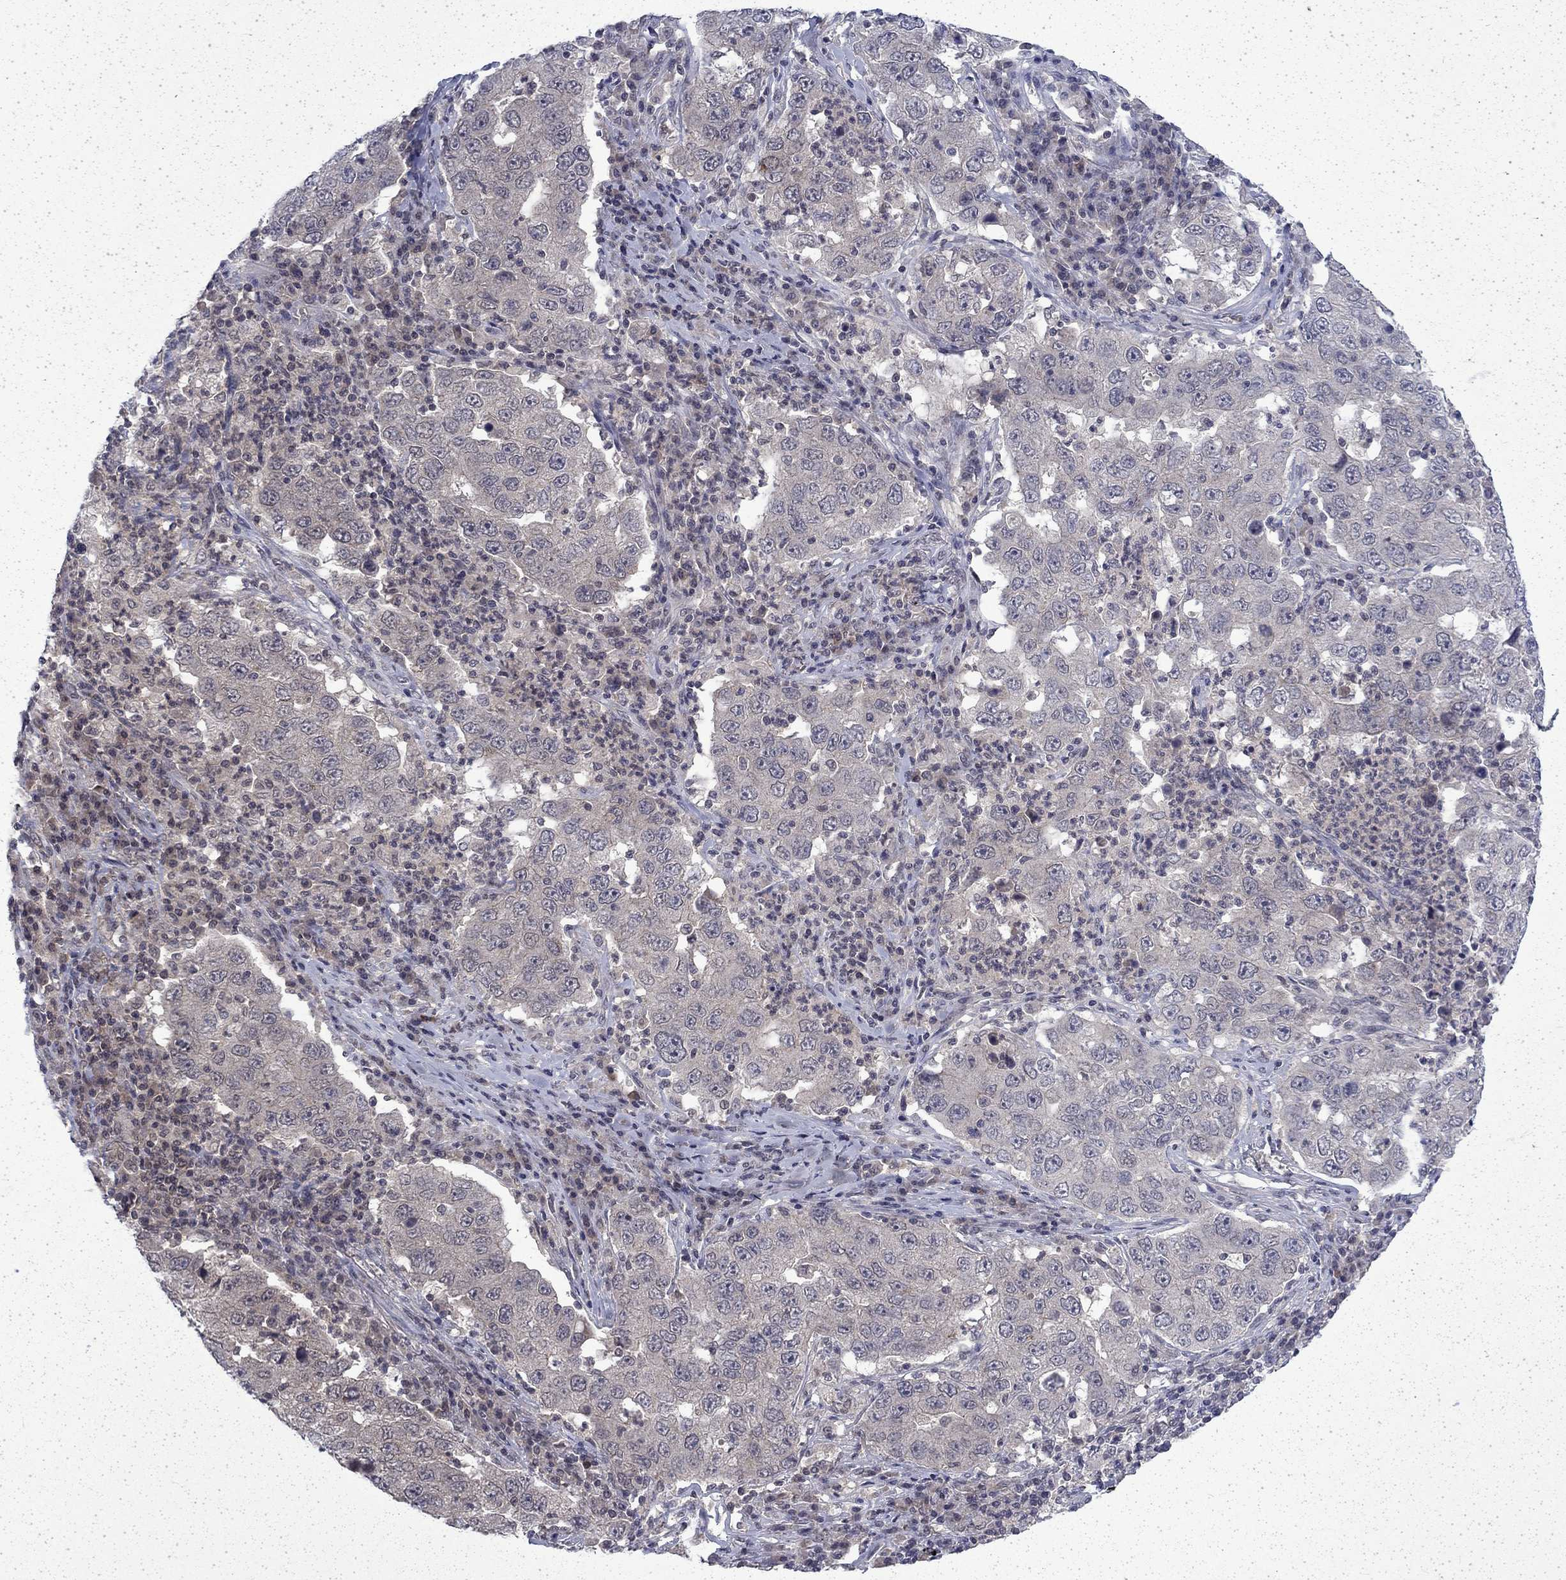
{"staining": {"intensity": "negative", "quantity": "none", "location": "none"}, "tissue": "lung cancer", "cell_type": "Tumor cells", "image_type": "cancer", "snomed": [{"axis": "morphology", "description": "Adenocarcinoma, NOS"}, {"axis": "topography", "description": "Lung"}], "caption": "This is an immunohistochemistry (IHC) photomicrograph of human adenocarcinoma (lung). There is no positivity in tumor cells.", "gene": "CHAT", "patient": {"sex": "male", "age": 73}}